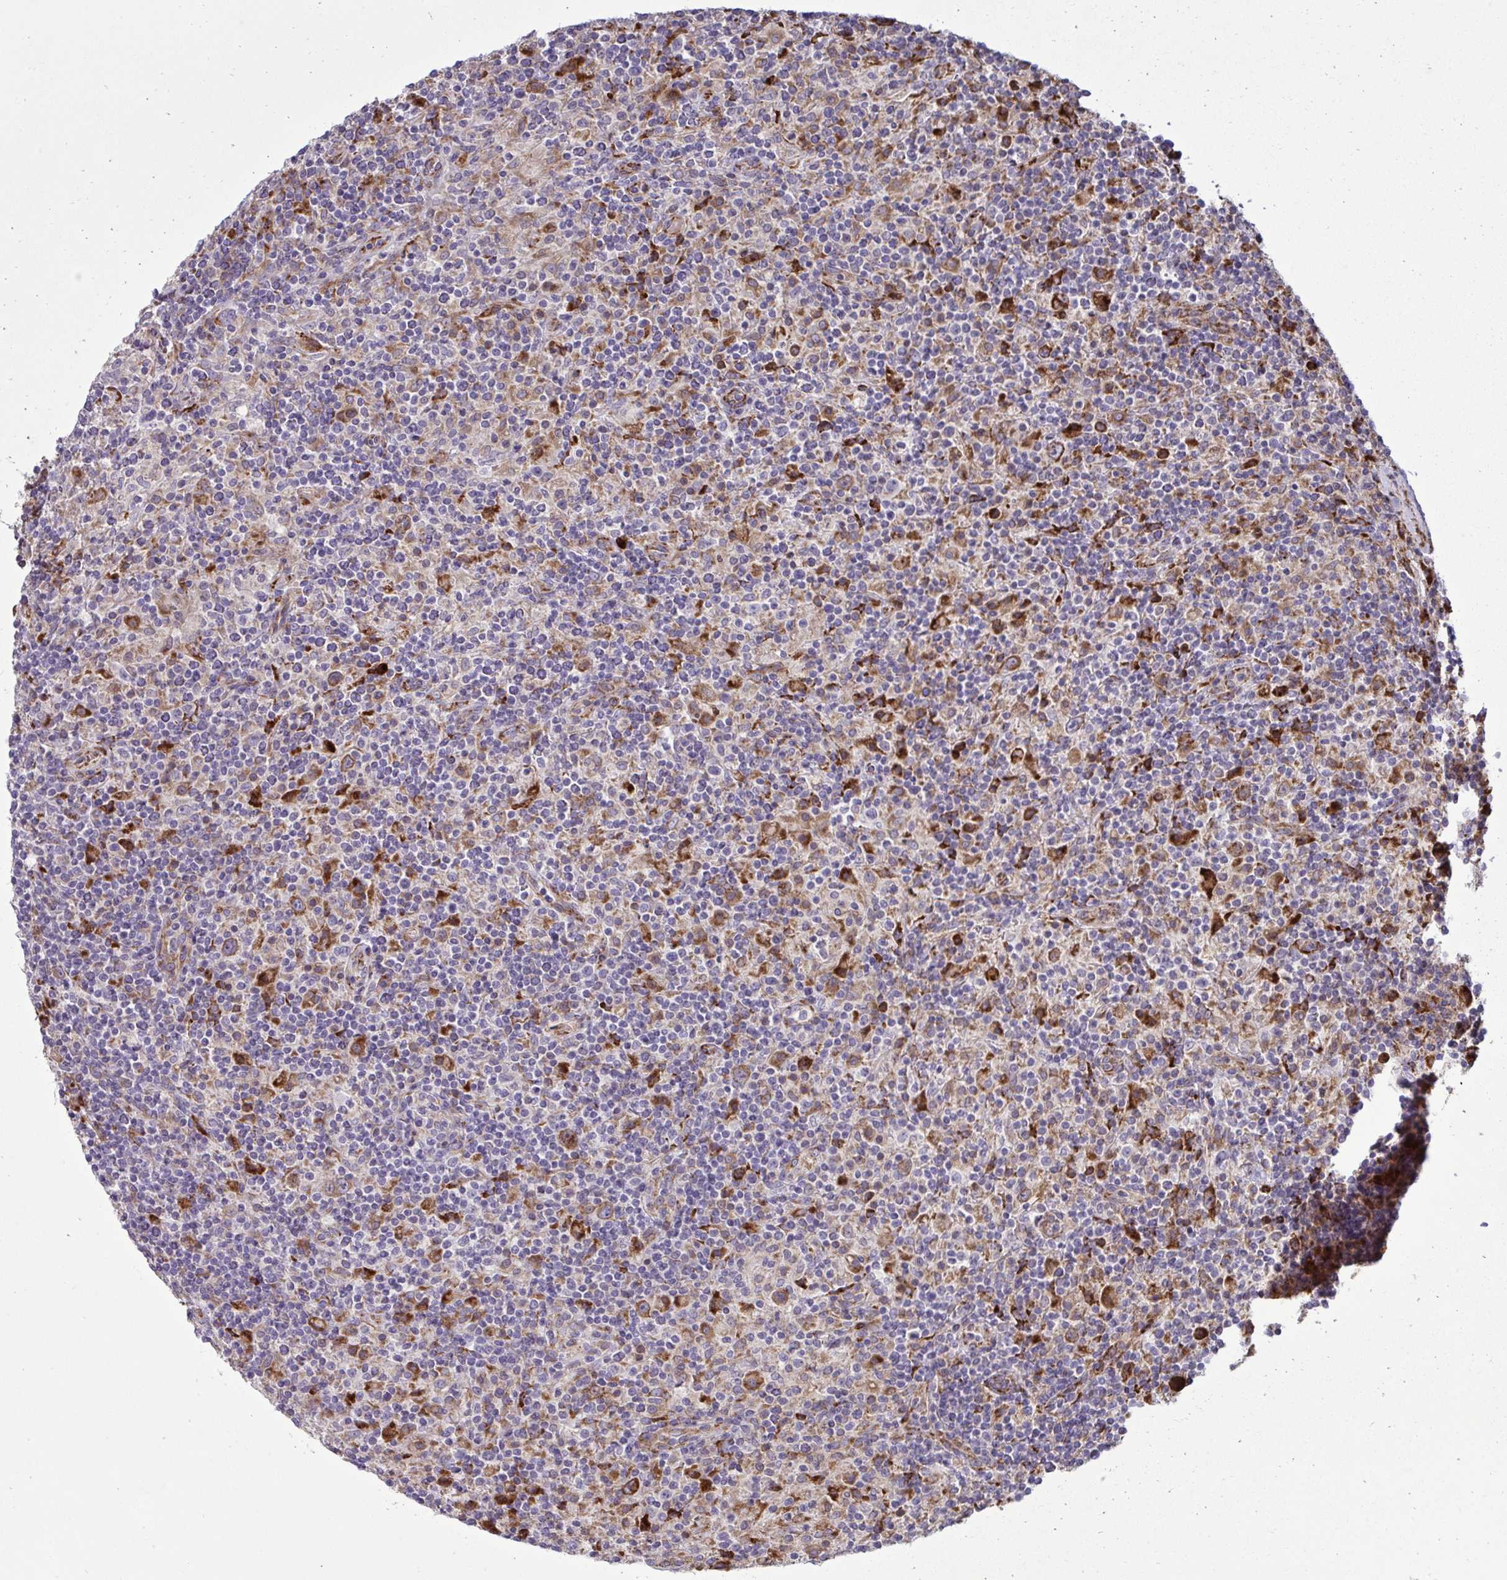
{"staining": {"intensity": "moderate", "quantity": "25%-75%", "location": "cytoplasmic/membranous"}, "tissue": "lymphoma", "cell_type": "Tumor cells", "image_type": "cancer", "snomed": [{"axis": "morphology", "description": "Hodgkin's disease, NOS"}, {"axis": "topography", "description": "Lymph node"}], "caption": "IHC (DAB) staining of Hodgkin's disease exhibits moderate cytoplasmic/membranous protein expression in about 25%-75% of tumor cells. The protein of interest is shown in brown color, while the nuclei are stained blue.", "gene": "LIMS1", "patient": {"sex": "male", "age": 70}}